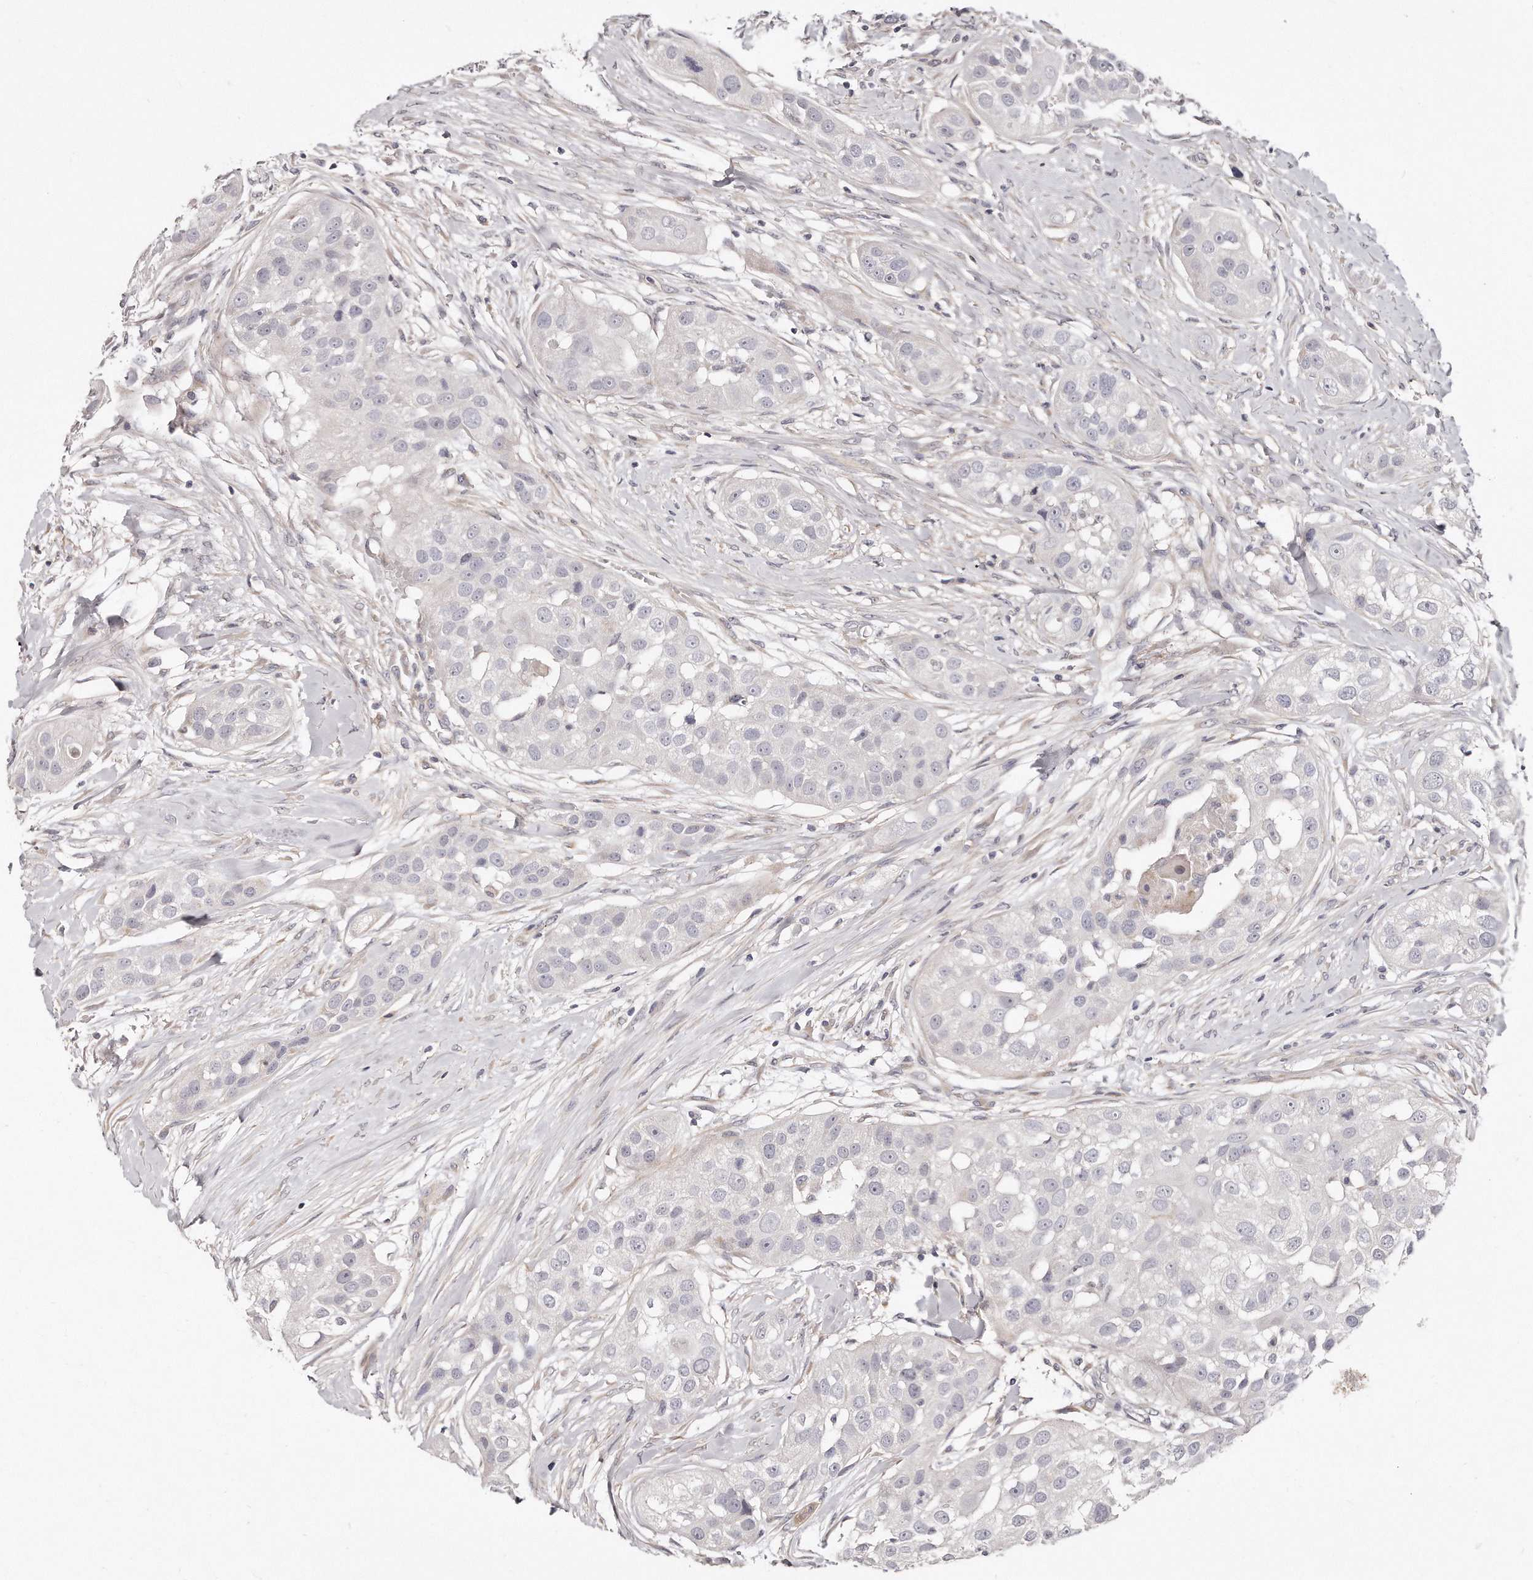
{"staining": {"intensity": "negative", "quantity": "none", "location": "none"}, "tissue": "head and neck cancer", "cell_type": "Tumor cells", "image_type": "cancer", "snomed": [{"axis": "morphology", "description": "Normal tissue, NOS"}, {"axis": "morphology", "description": "Squamous cell carcinoma, NOS"}, {"axis": "topography", "description": "Skeletal muscle"}, {"axis": "topography", "description": "Head-Neck"}], "caption": "Tumor cells are negative for brown protein staining in squamous cell carcinoma (head and neck). (Immunohistochemistry, brightfield microscopy, high magnification).", "gene": "TTLL4", "patient": {"sex": "male", "age": 51}}